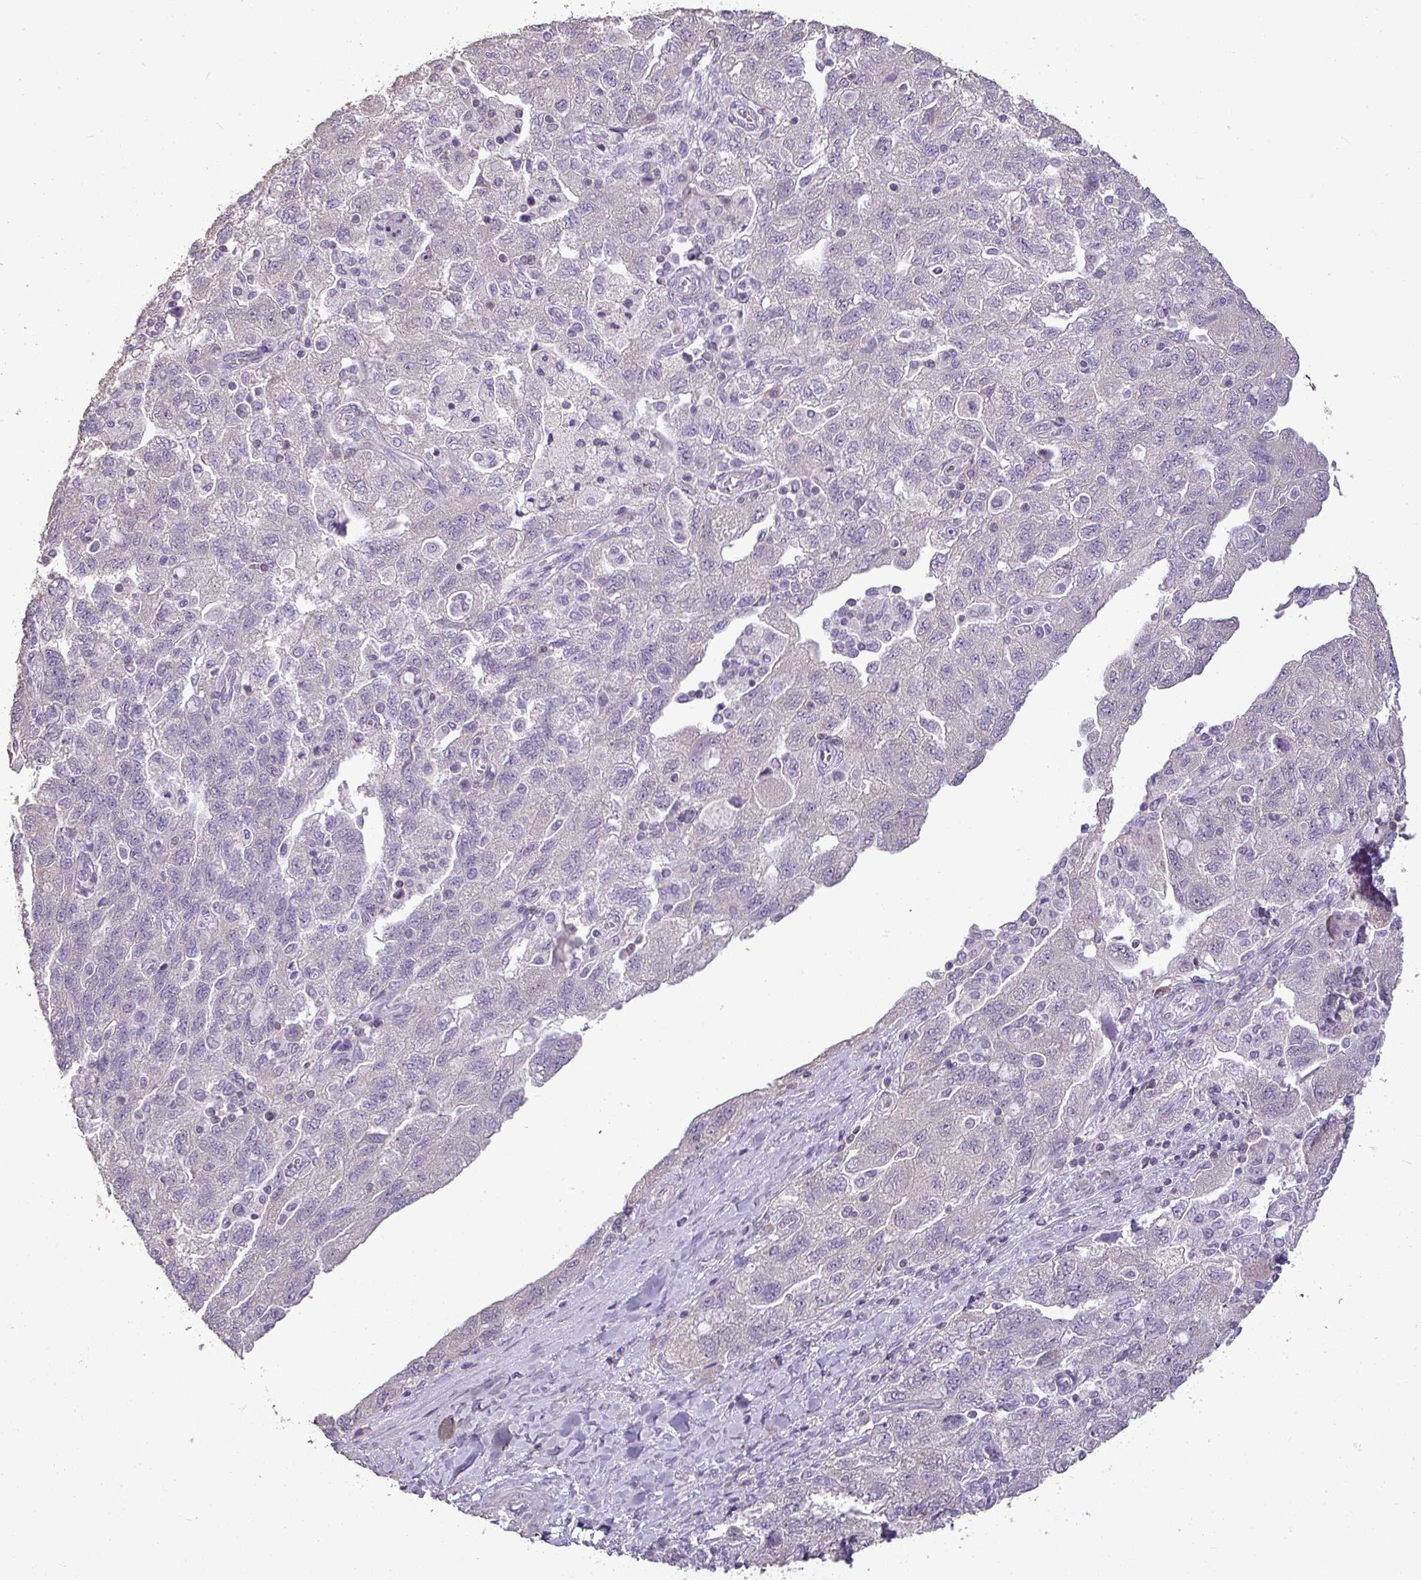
{"staining": {"intensity": "negative", "quantity": "none", "location": "none"}, "tissue": "ovarian cancer", "cell_type": "Tumor cells", "image_type": "cancer", "snomed": [{"axis": "morphology", "description": "Carcinoma, NOS"}, {"axis": "morphology", "description": "Cystadenocarcinoma, serous, NOS"}, {"axis": "topography", "description": "Ovary"}], "caption": "Tumor cells show no significant protein staining in ovarian cancer.", "gene": "LY9", "patient": {"sex": "female", "age": 69}}